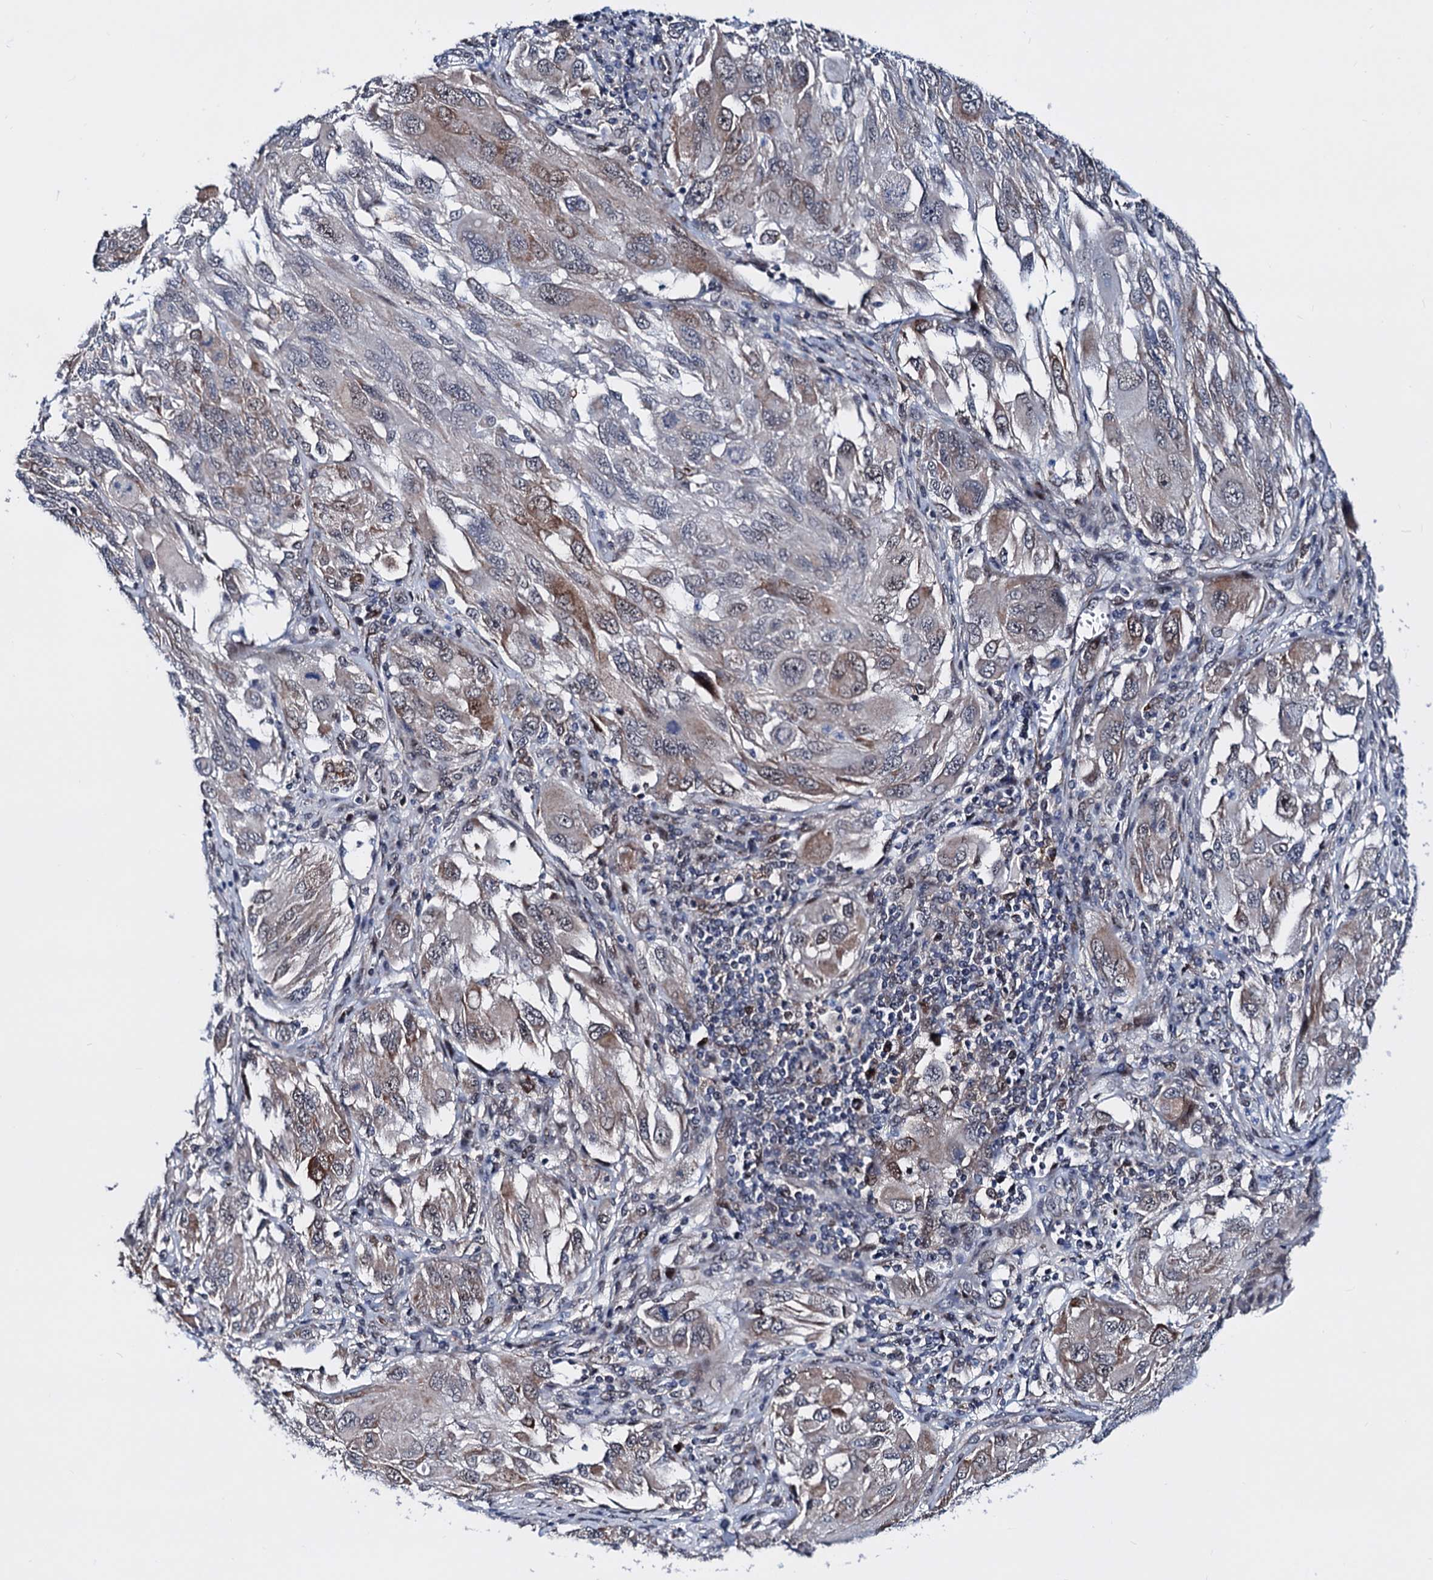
{"staining": {"intensity": "moderate", "quantity": "<25%", "location": "cytoplasmic/membranous"}, "tissue": "melanoma", "cell_type": "Tumor cells", "image_type": "cancer", "snomed": [{"axis": "morphology", "description": "Malignant melanoma, NOS"}, {"axis": "topography", "description": "Skin"}], "caption": "This is a photomicrograph of immunohistochemistry (IHC) staining of malignant melanoma, which shows moderate staining in the cytoplasmic/membranous of tumor cells.", "gene": "COA4", "patient": {"sex": "female", "age": 91}}